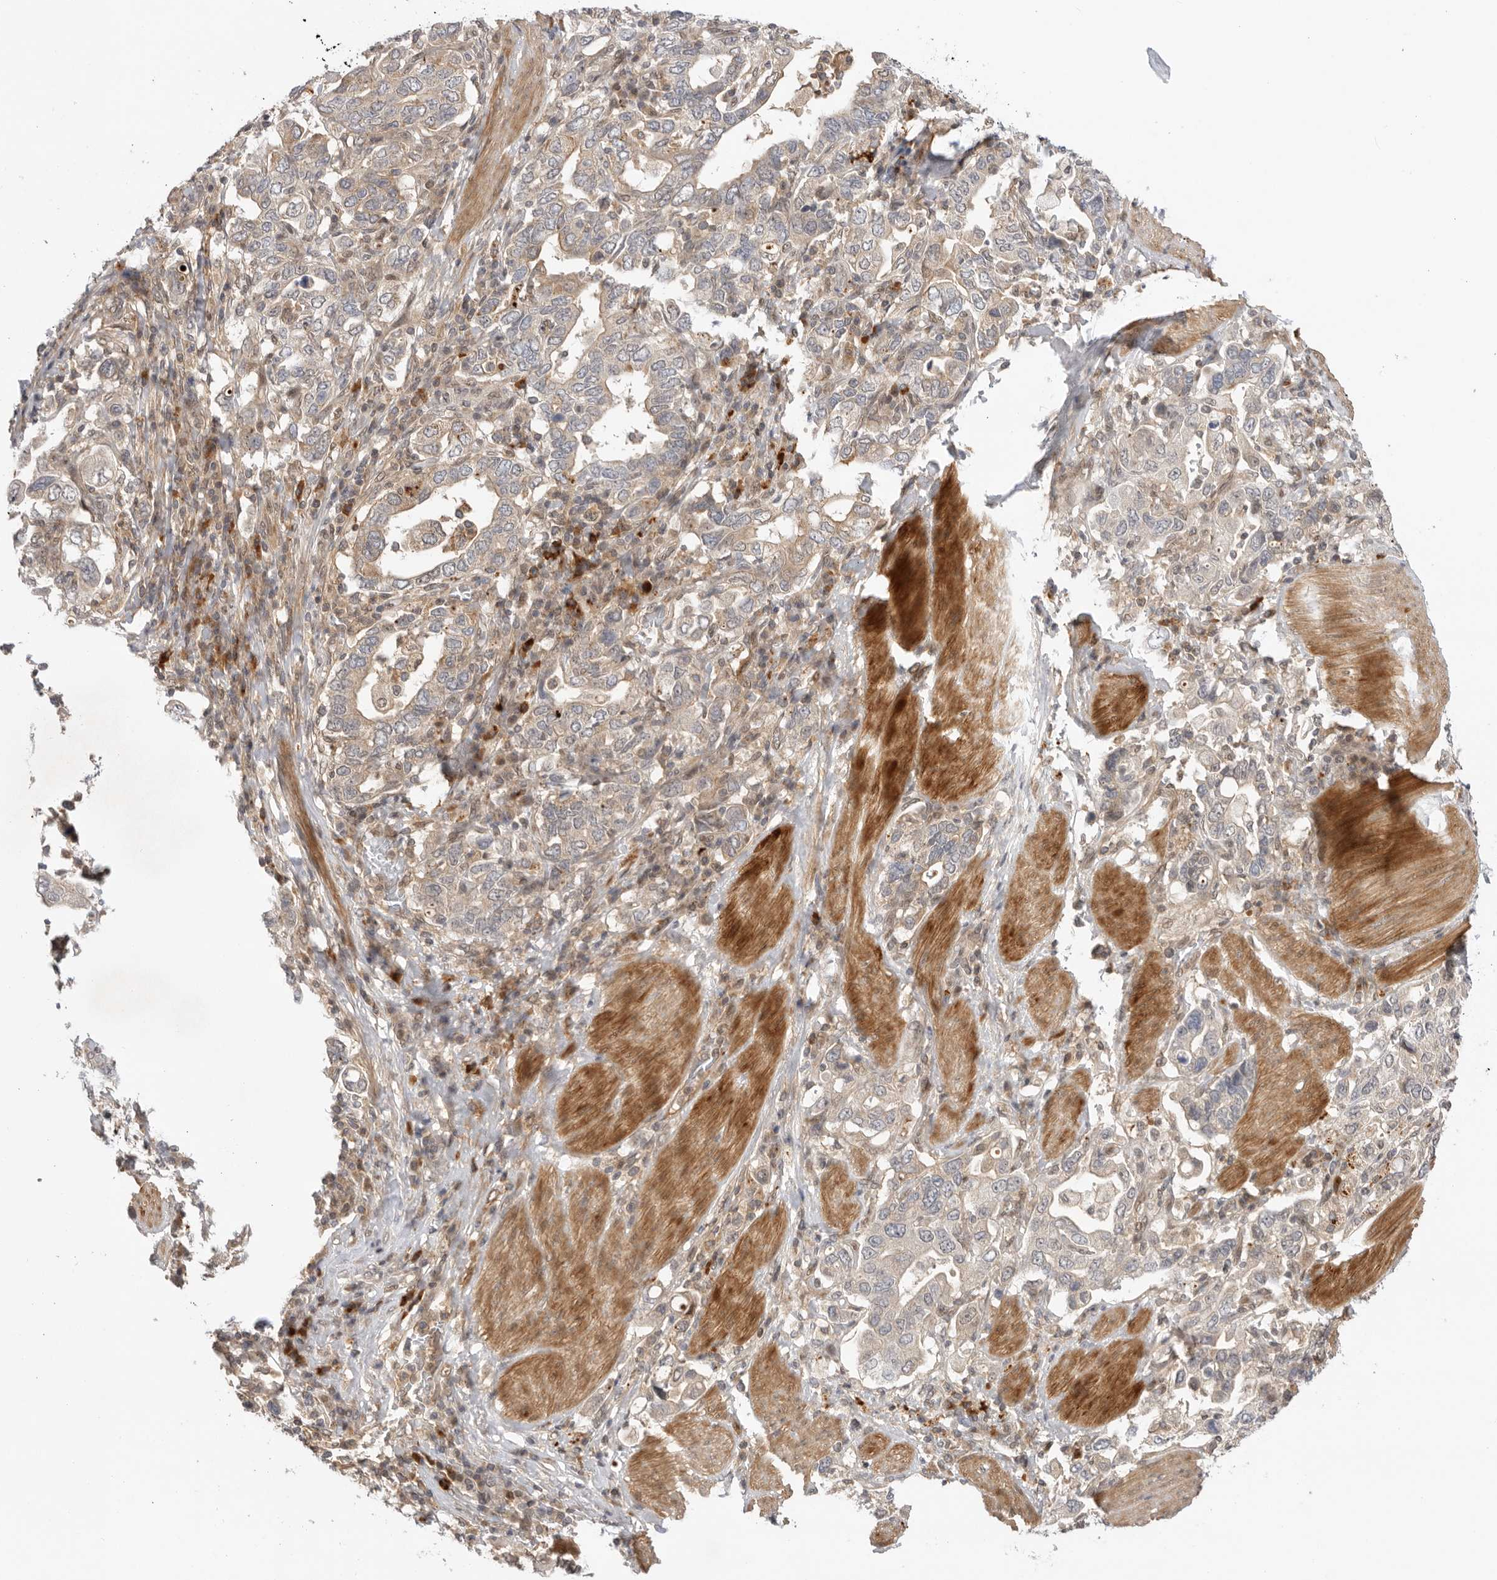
{"staining": {"intensity": "negative", "quantity": "none", "location": "none"}, "tissue": "stomach cancer", "cell_type": "Tumor cells", "image_type": "cancer", "snomed": [{"axis": "morphology", "description": "Adenocarcinoma, NOS"}, {"axis": "topography", "description": "Stomach, upper"}], "caption": "High power microscopy image of an immunohistochemistry image of adenocarcinoma (stomach), revealing no significant positivity in tumor cells. The staining was performed using DAB to visualize the protein expression in brown, while the nuclei were stained in blue with hematoxylin (Magnification: 20x).", "gene": "DCAF8", "patient": {"sex": "male", "age": 62}}